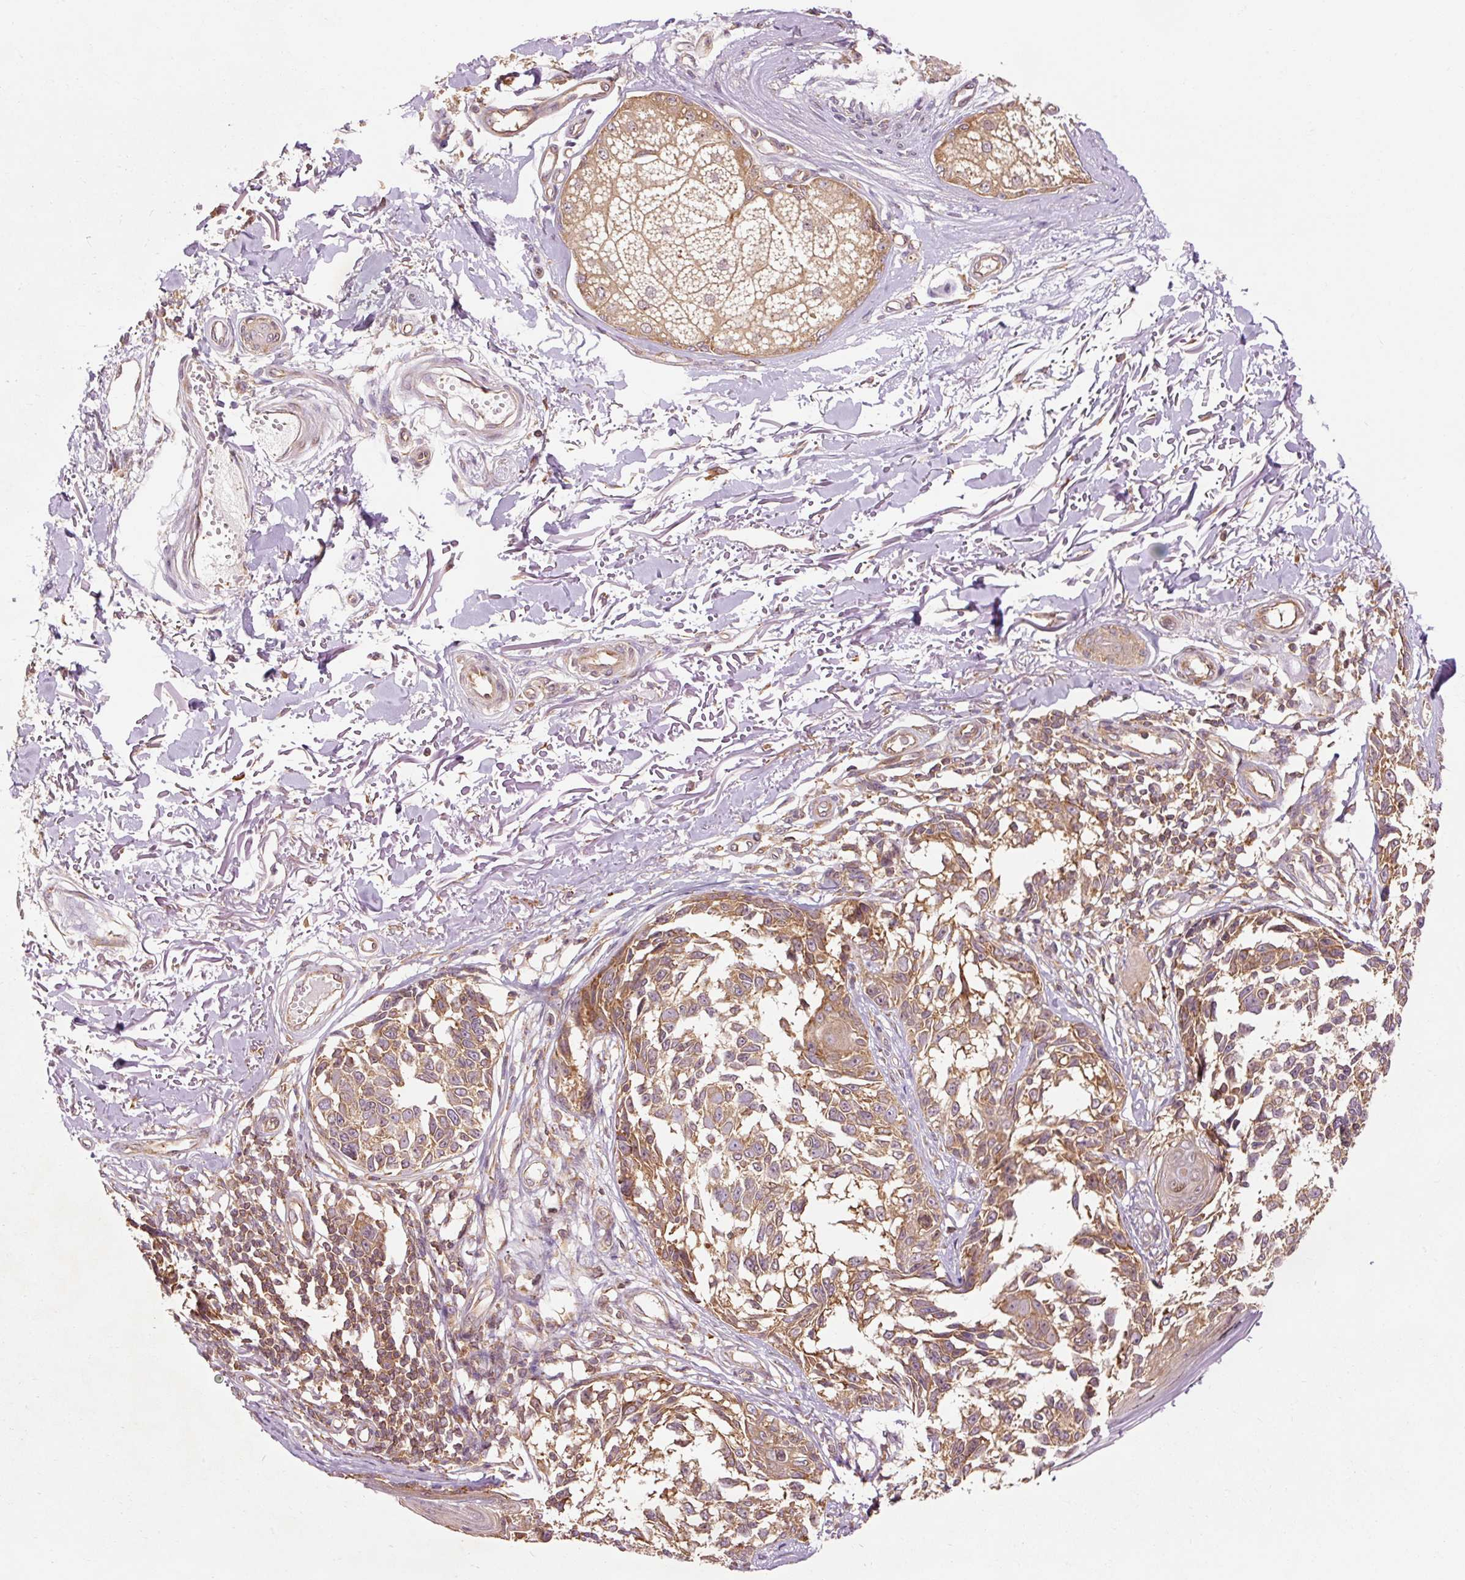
{"staining": {"intensity": "moderate", "quantity": ">75%", "location": "cytoplasmic/membranous"}, "tissue": "melanoma", "cell_type": "Tumor cells", "image_type": "cancer", "snomed": [{"axis": "morphology", "description": "Malignant melanoma, NOS"}, {"axis": "topography", "description": "Skin"}], "caption": "Protein expression analysis of melanoma shows moderate cytoplasmic/membranous staining in approximately >75% of tumor cells.", "gene": "PDAP1", "patient": {"sex": "male", "age": 73}}